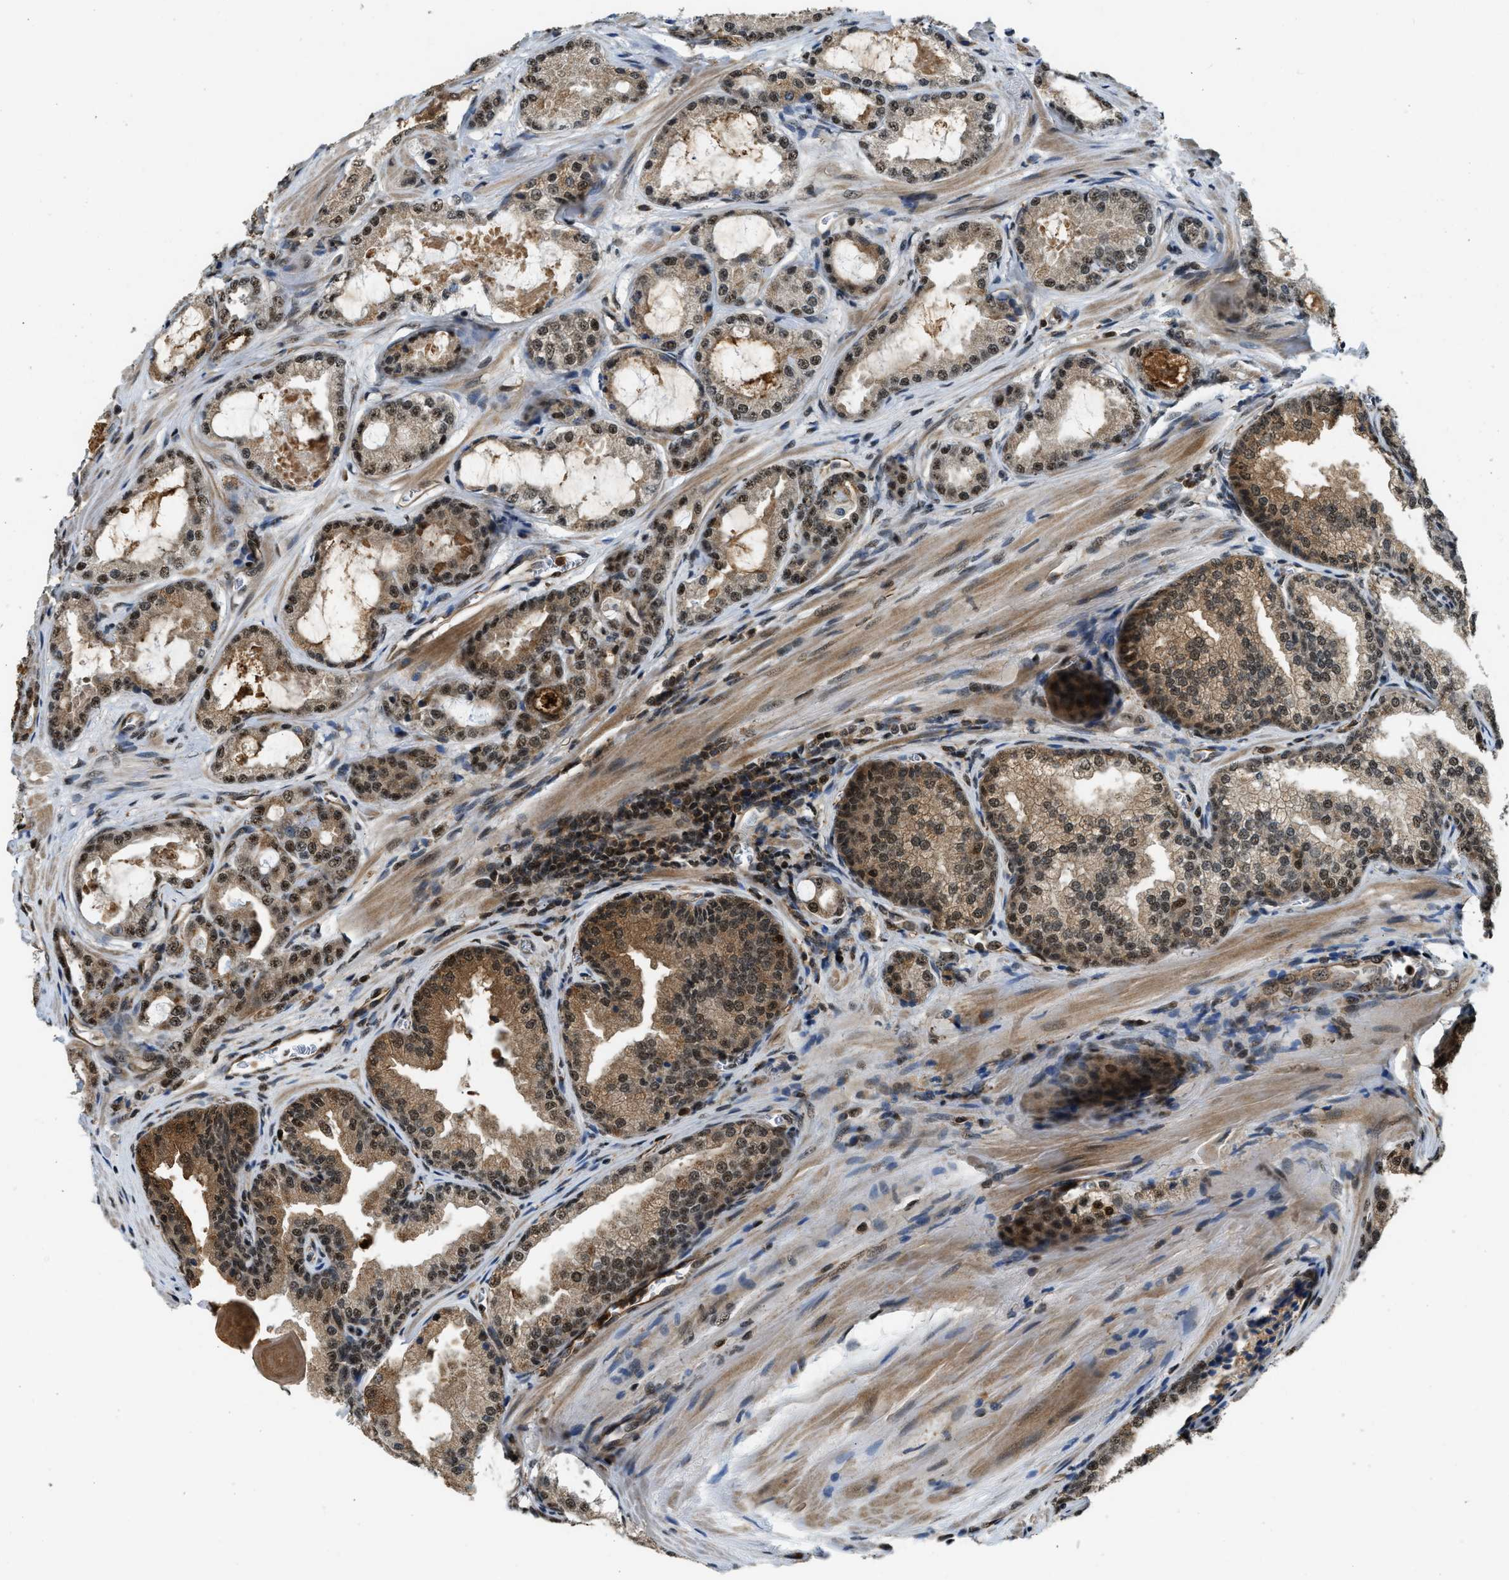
{"staining": {"intensity": "moderate", "quantity": ">75%", "location": "cytoplasmic/membranous,nuclear"}, "tissue": "prostate cancer", "cell_type": "Tumor cells", "image_type": "cancer", "snomed": [{"axis": "morphology", "description": "Adenocarcinoma, High grade"}, {"axis": "topography", "description": "Prostate"}], "caption": "This is a histology image of immunohistochemistry (IHC) staining of prostate adenocarcinoma (high-grade), which shows moderate expression in the cytoplasmic/membranous and nuclear of tumor cells.", "gene": "E2F1", "patient": {"sex": "male", "age": 65}}